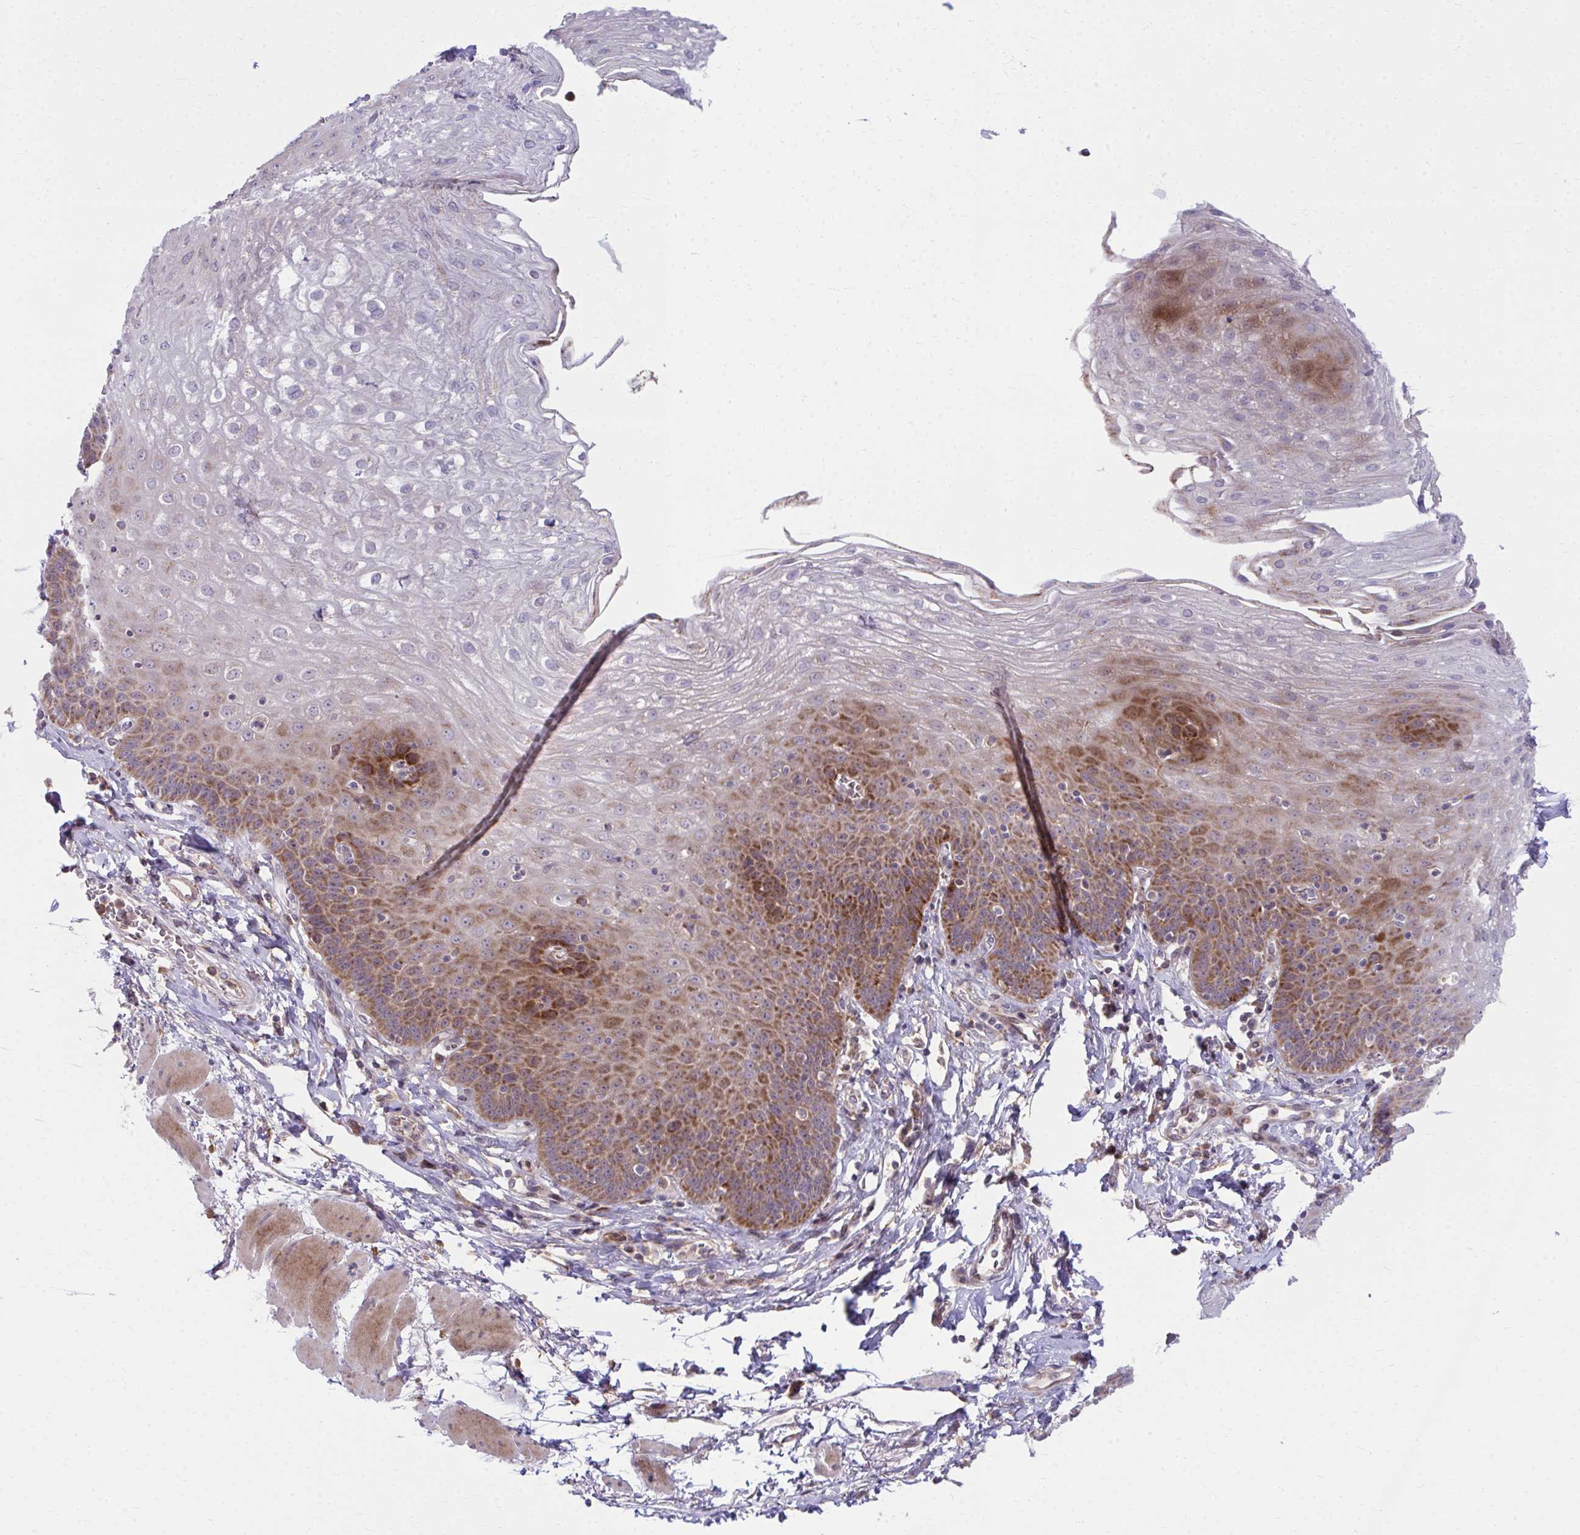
{"staining": {"intensity": "strong", "quantity": "25%-75%", "location": "cytoplasmic/membranous"}, "tissue": "esophagus", "cell_type": "Squamous epithelial cells", "image_type": "normal", "snomed": [{"axis": "morphology", "description": "Normal tissue, NOS"}, {"axis": "topography", "description": "Esophagus"}], "caption": "Protein staining demonstrates strong cytoplasmic/membranous staining in about 25%-75% of squamous epithelial cells in benign esophagus. The staining is performed using DAB brown chromogen to label protein expression. The nuclei are counter-stained blue using hematoxylin.", "gene": "C16orf54", "patient": {"sex": "female", "age": 81}}